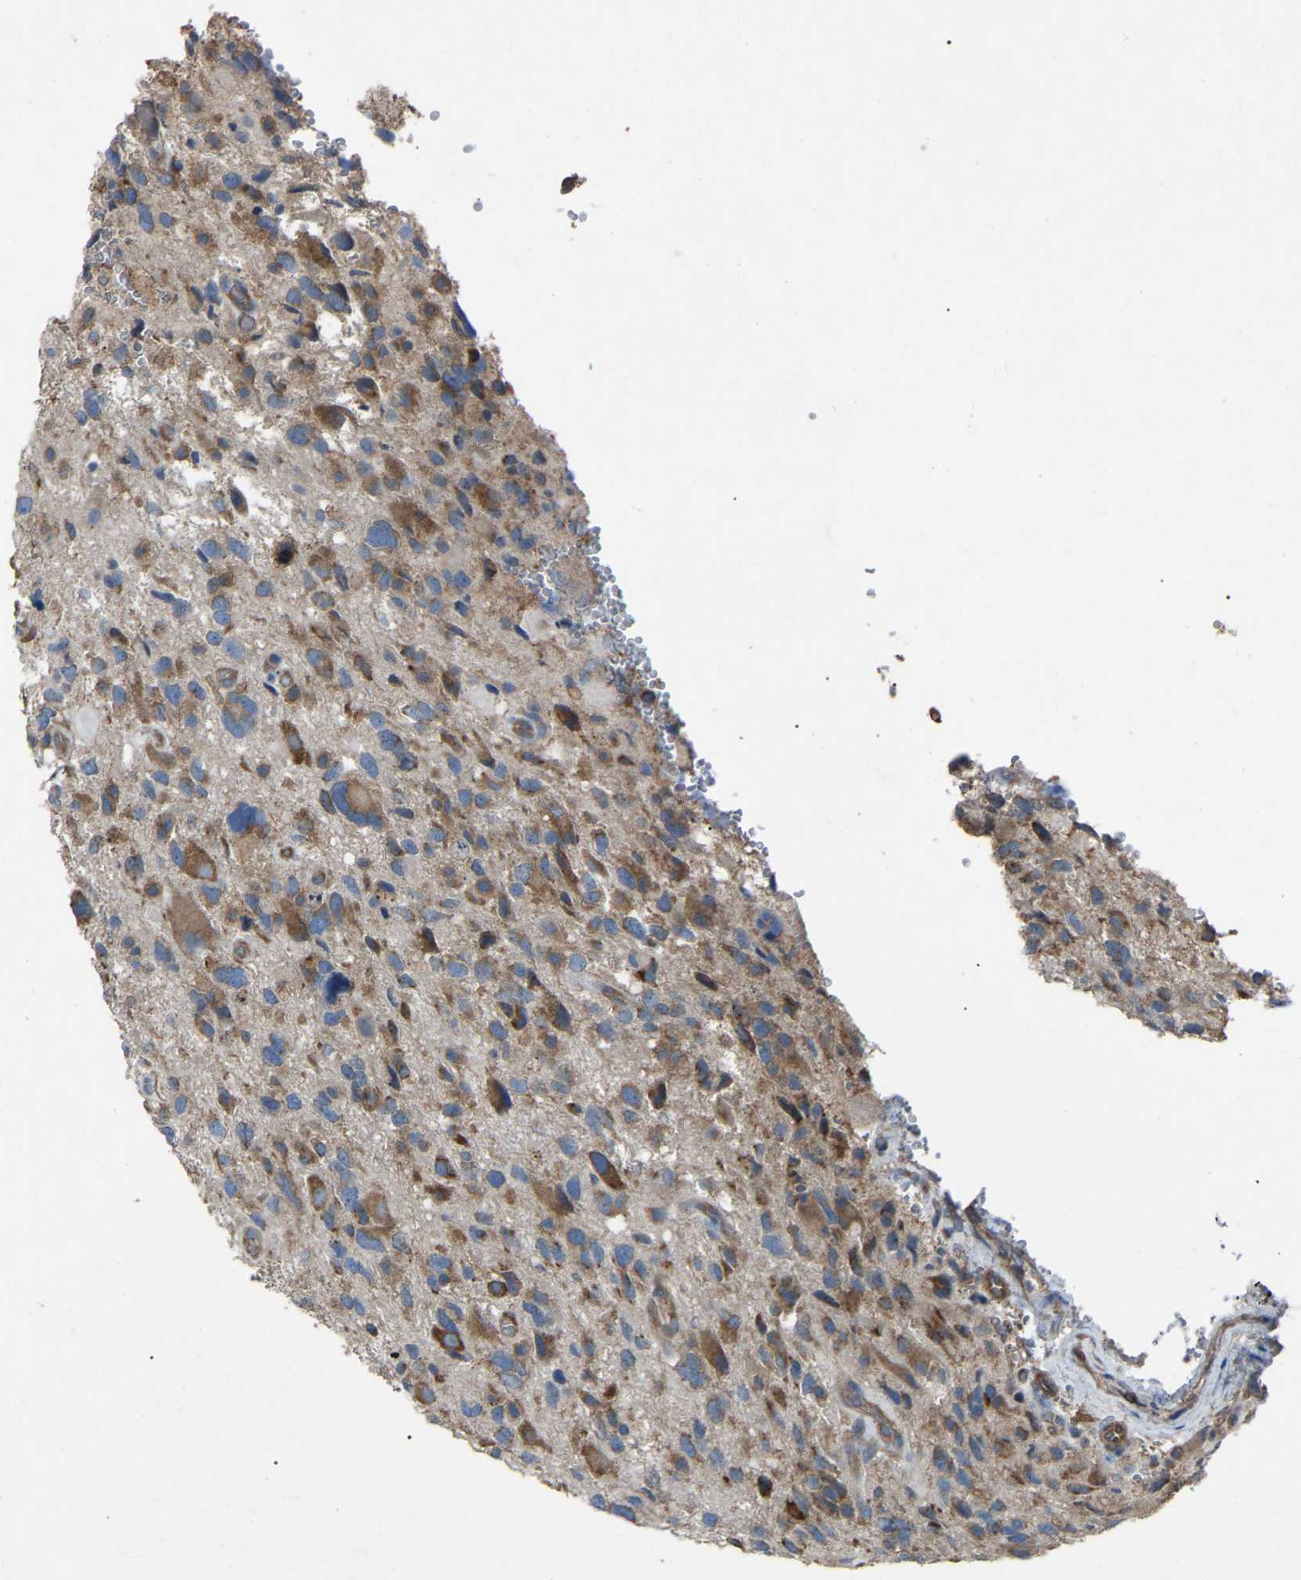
{"staining": {"intensity": "moderate", "quantity": ">75%", "location": "cytoplasmic/membranous"}, "tissue": "glioma", "cell_type": "Tumor cells", "image_type": "cancer", "snomed": [{"axis": "morphology", "description": "Glioma, malignant, High grade"}, {"axis": "topography", "description": "Brain"}], "caption": "Immunohistochemical staining of glioma shows moderate cytoplasmic/membranous protein expression in approximately >75% of tumor cells.", "gene": "AIMP1", "patient": {"sex": "male", "age": 33}}